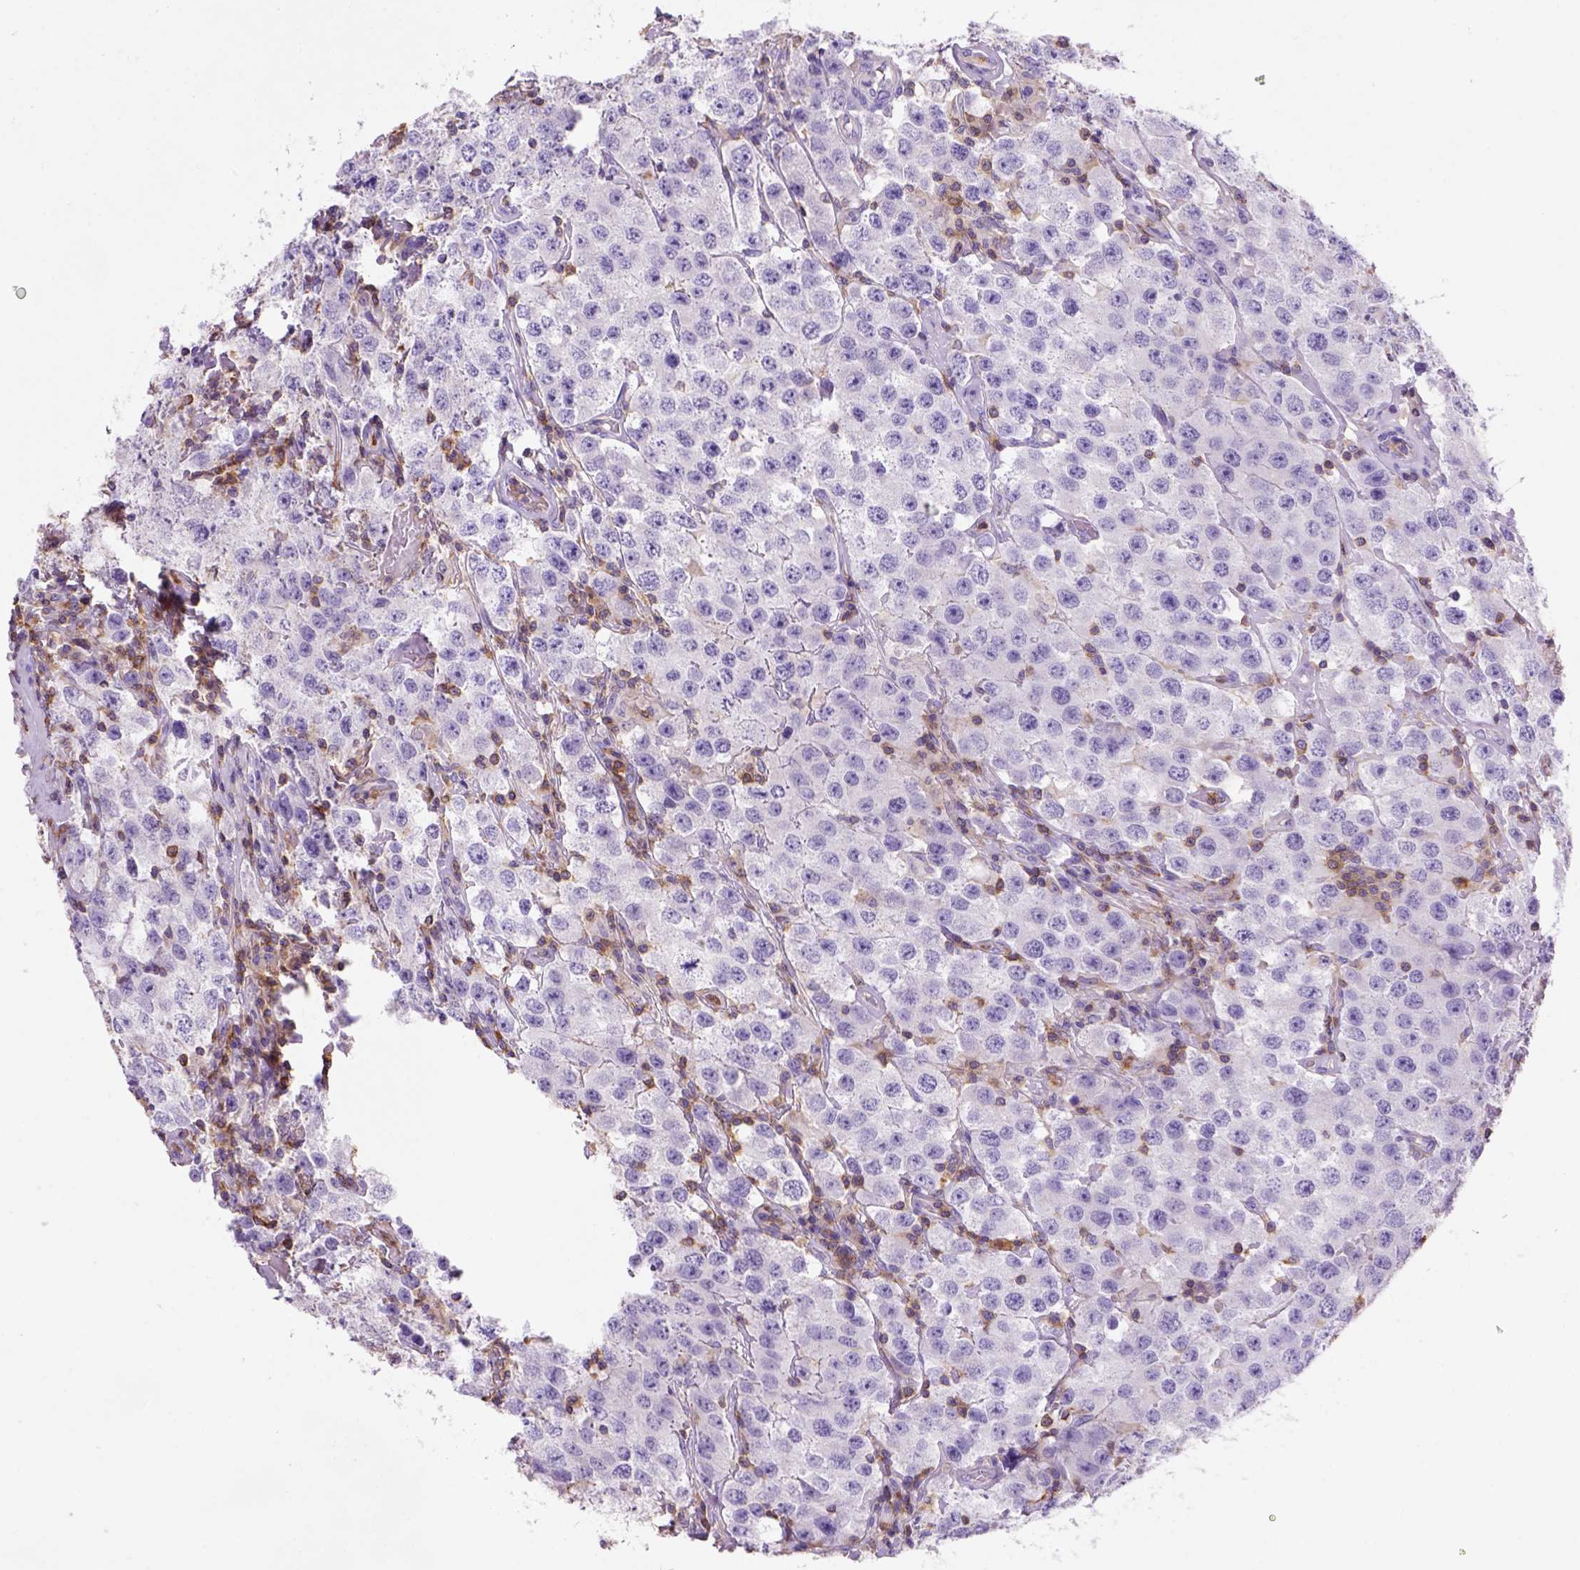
{"staining": {"intensity": "negative", "quantity": "none", "location": "none"}, "tissue": "testis cancer", "cell_type": "Tumor cells", "image_type": "cancer", "snomed": [{"axis": "morphology", "description": "Seminoma, NOS"}, {"axis": "topography", "description": "Testis"}], "caption": "An IHC photomicrograph of testis cancer (seminoma) is shown. There is no staining in tumor cells of testis cancer (seminoma).", "gene": "INPP5D", "patient": {"sex": "male", "age": 52}}